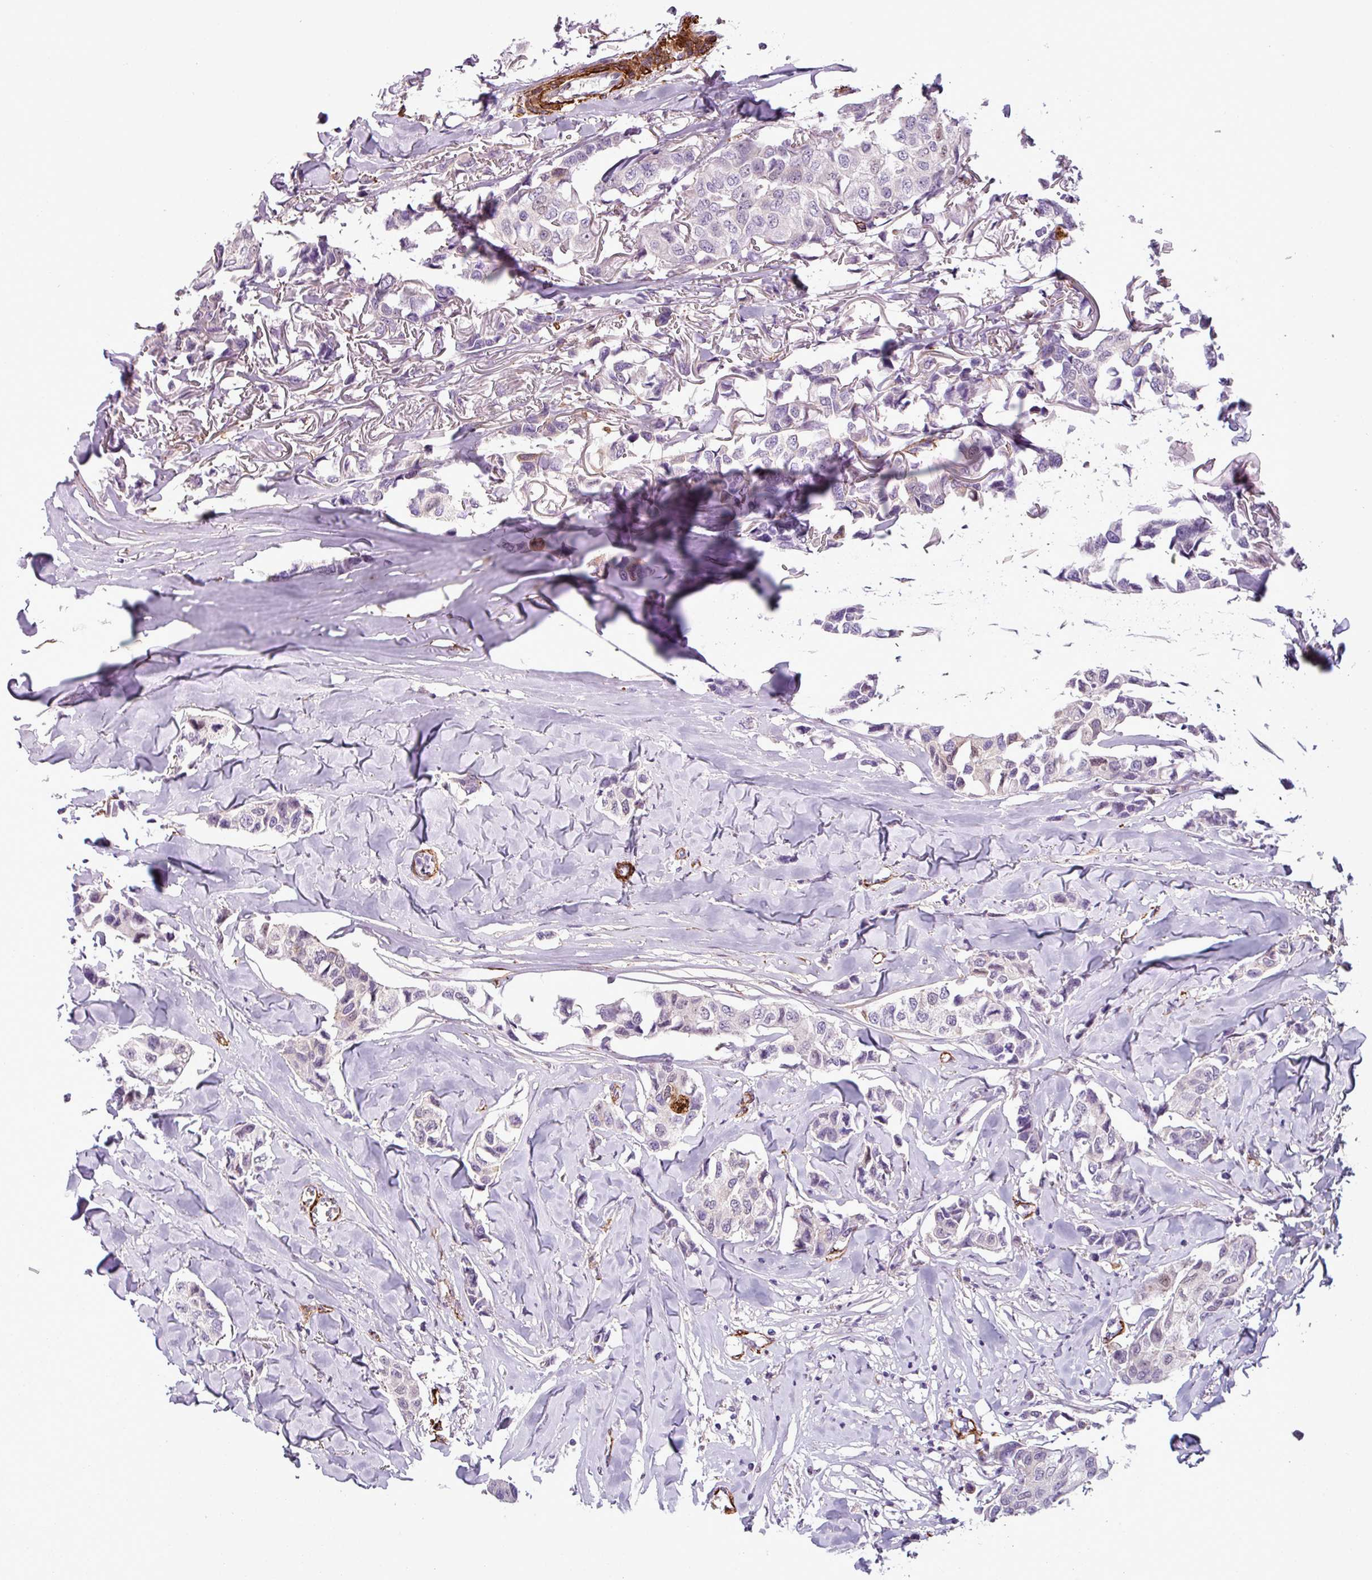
{"staining": {"intensity": "negative", "quantity": "none", "location": "none"}, "tissue": "breast cancer", "cell_type": "Tumor cells", "image_type": "cancer", "snomed": [{"axis": "morphology", "description": "Duct carcinoma"}, {"axis": "topography", "description": "Breast"}], "caption": "Immunohistochemistry photomicrograph of human invasive ductal carcinoma (breast) stained for a protein (brown), which demonstrates no positivity in tumor cells.", "gene": "ATP10A", "patient": {"sex": "female", "age": 80}}